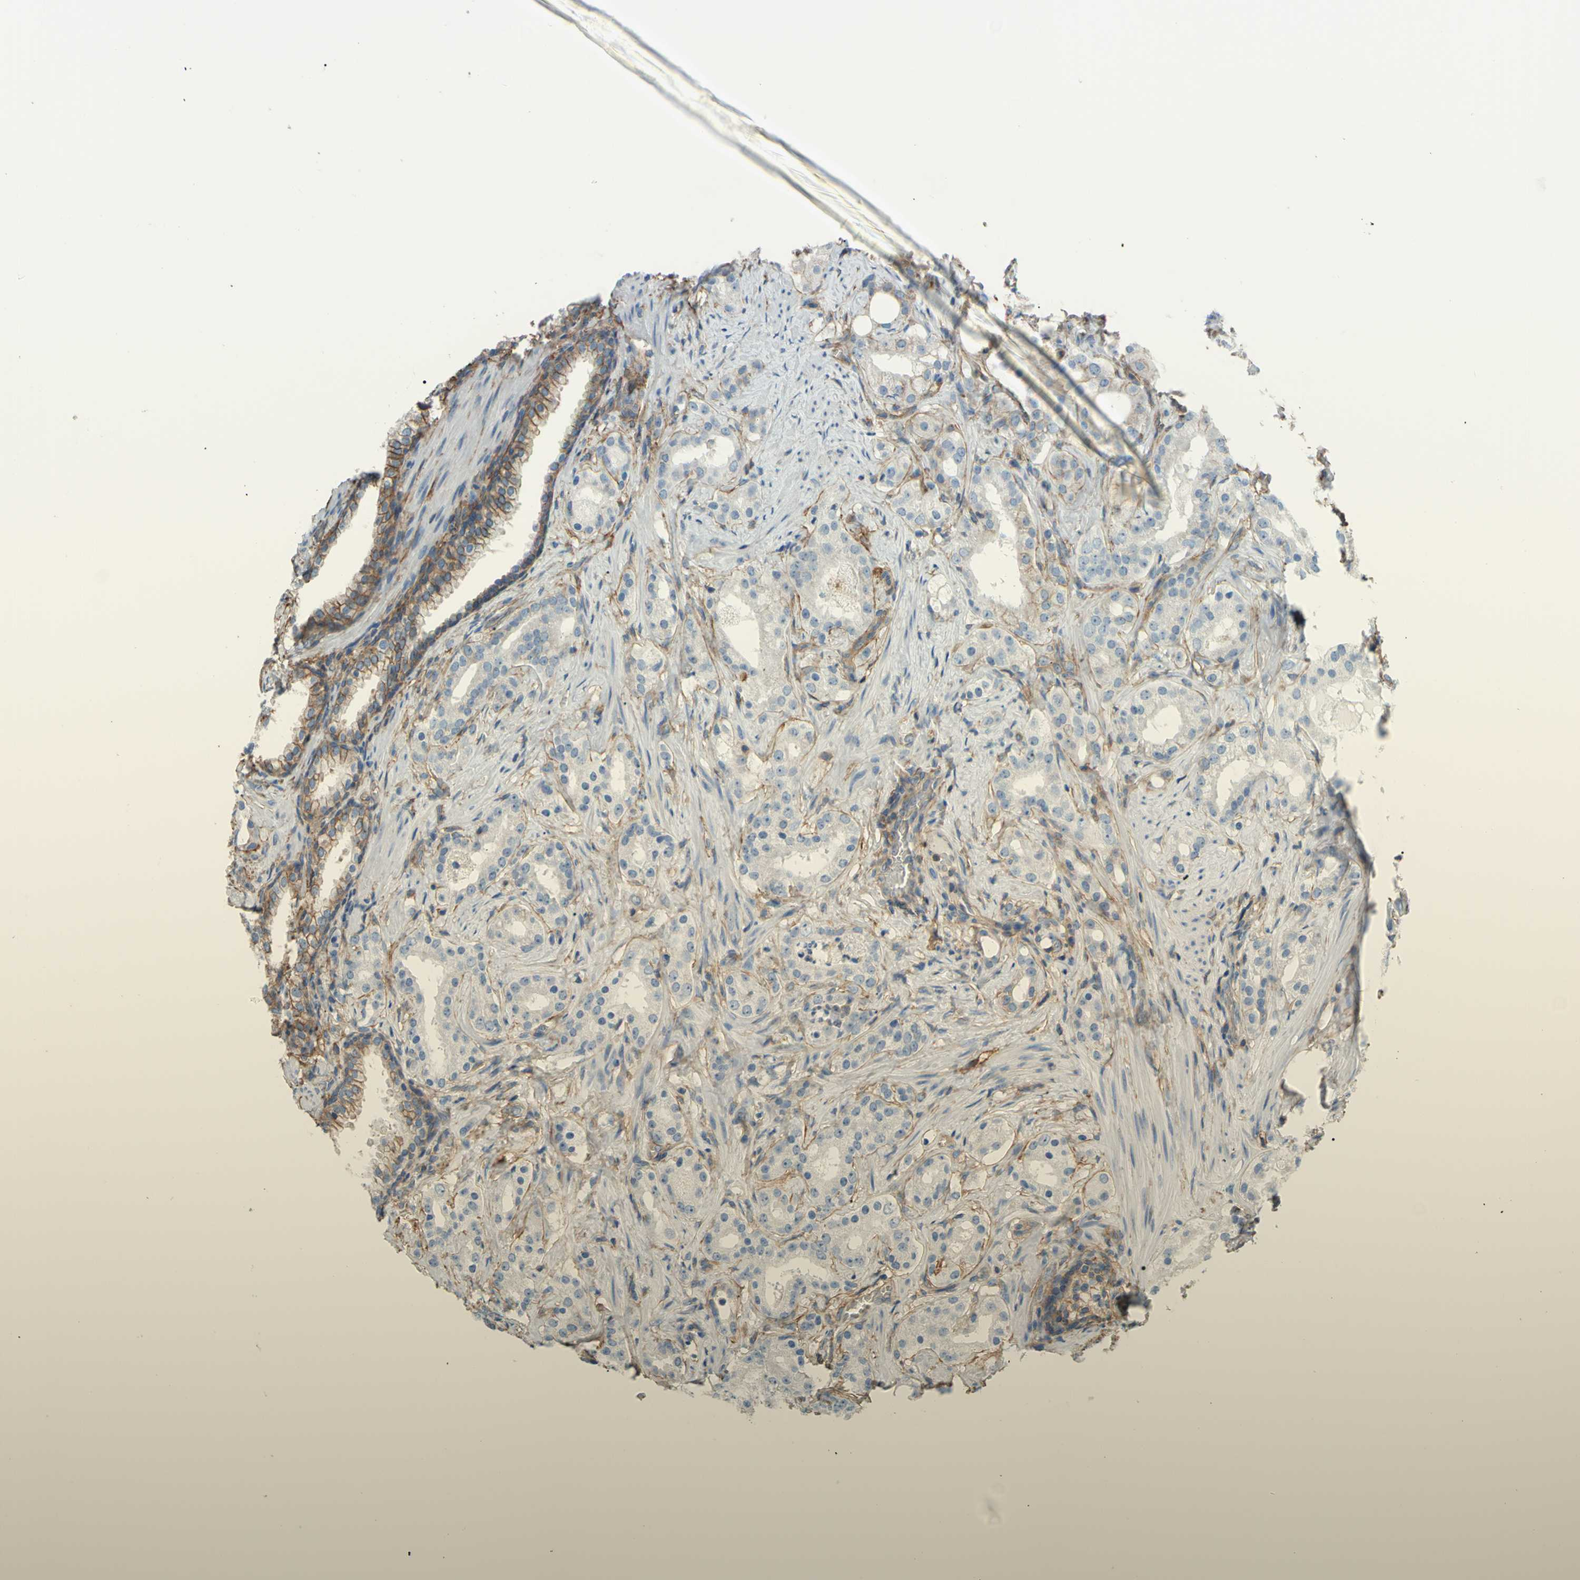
{"staining": {"intensity": "weak", "quantity": "<25%", "location": "cytoplasmic/membranous"}, "tissue": "prostate cancer", "cell_type": "Tumor cells", "image_type": "cancer", "snomed": [{"axis": "morphology", "description": "Adenocarcinoma, Low grade"}, {"axis": "topography", "description": "Prostate"}], "caption": "This is a histopathology image of immunohistochemistry staining of prostate low-grade adenocarcinoma, which shows no staining in tumor cells.", "gene": "ADD1", "patient": {"sex": "male", "age": 59}}